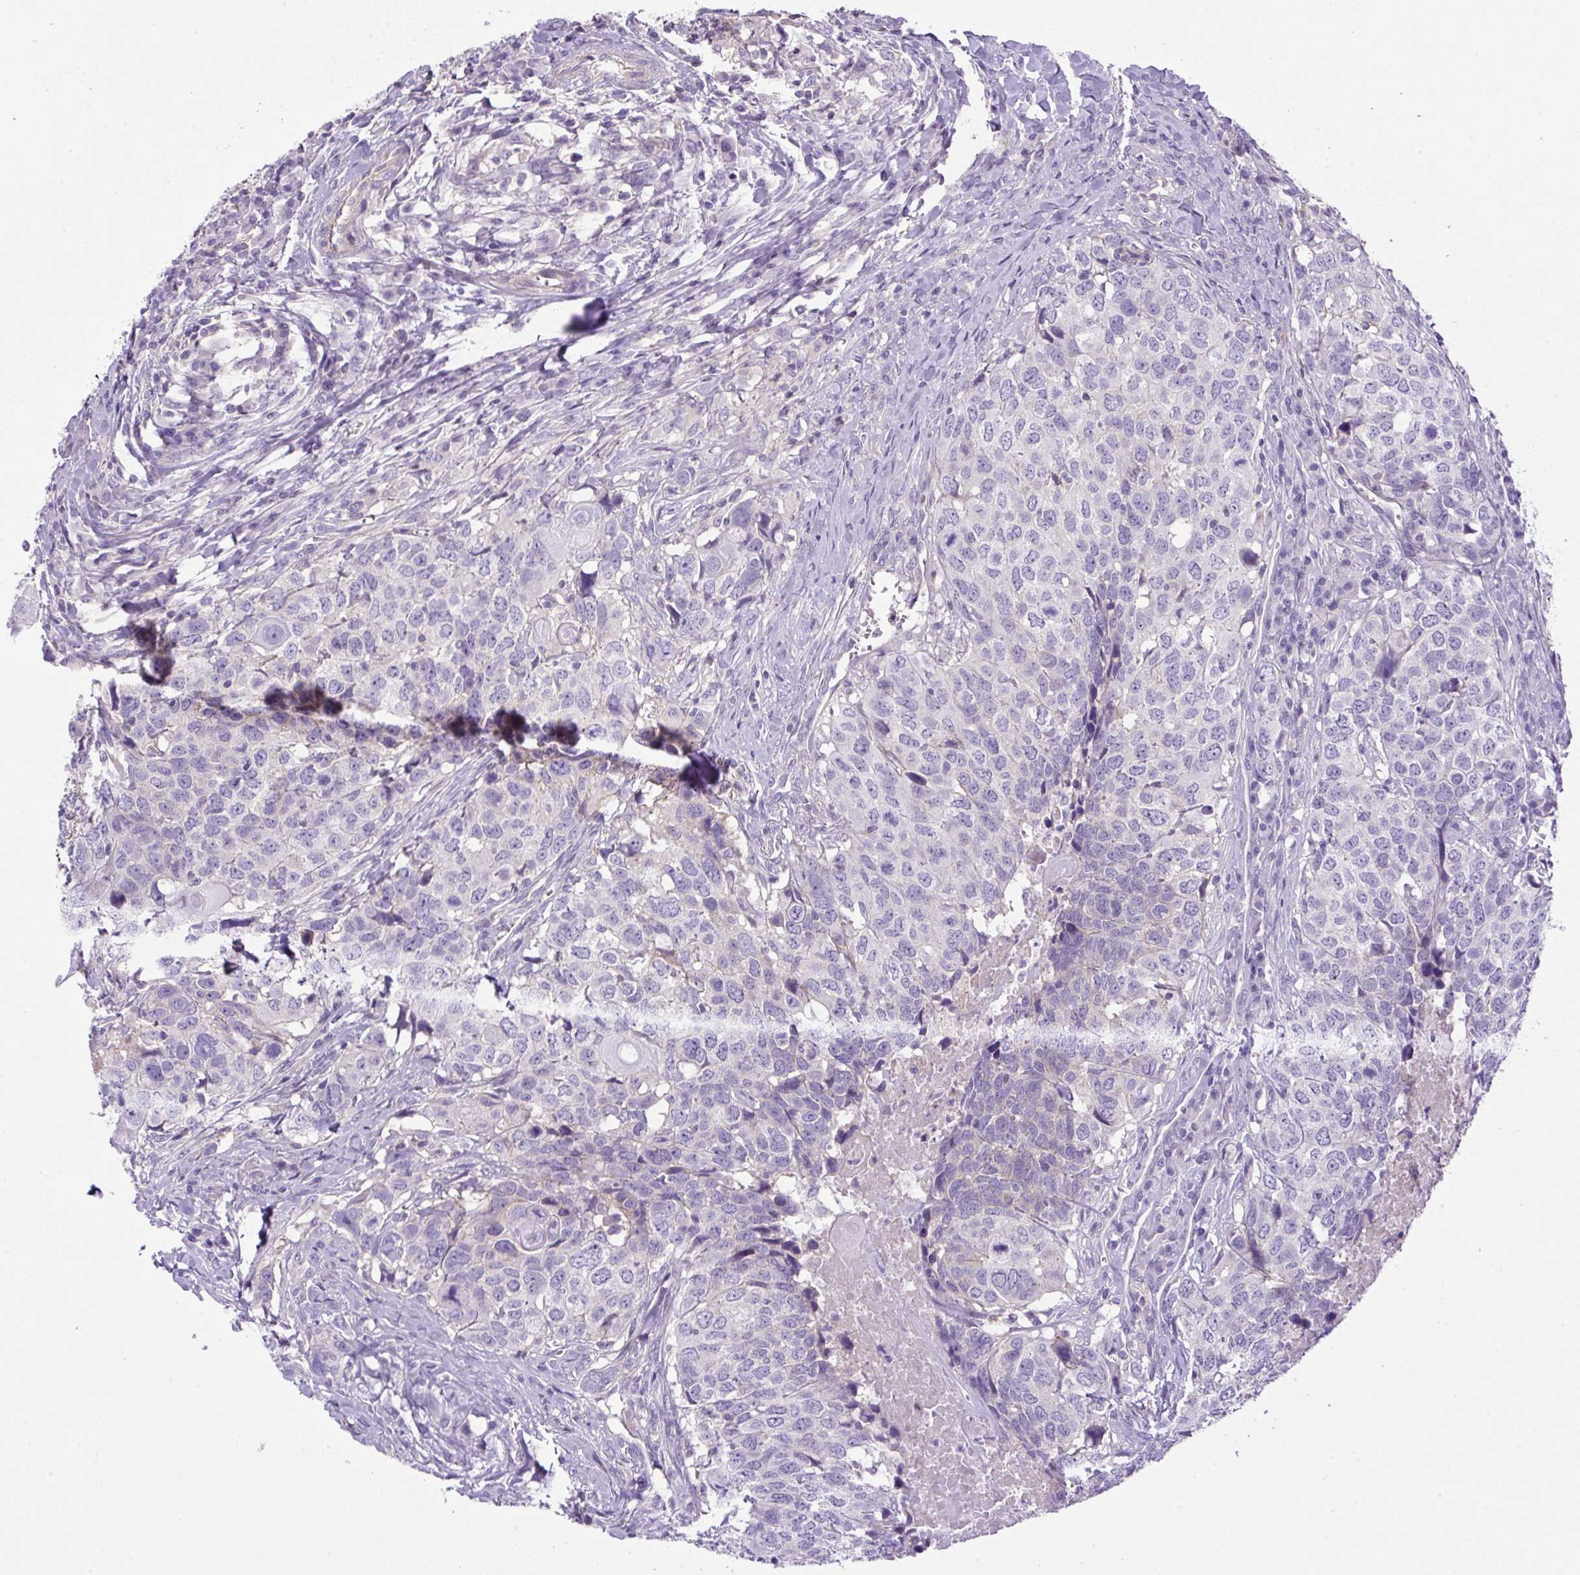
{"staining": {"intensity": "negative", "quantity": "none", "location": "none"}, "tissue": "head and neck cancer", "cell_type": "Tumor cells", "image_type": "cancer", "snomed": [{"axis": "morphology", "description": "Normal tissue, NOS"}, {"axis": "morphology", "description": "Squamous cell carcinoma, NOS"}, {"axis": "topography", "description": "Skeletal muscle"}, {"axis": "topography", "description": "Vascular tissue"}, {"axis": "topography", "description": "Peripheral nerve tissue"}, {"axis": "topography", "description": "Head-Neck"}], "caption": "Human squamous cell carcinoma (head and neck) stained for a protein using immunohistochemistry (IHC) reveals no staining in tumor cells.", "gene": "NPTN", "patient": {"sex": "male", "age": 66}}